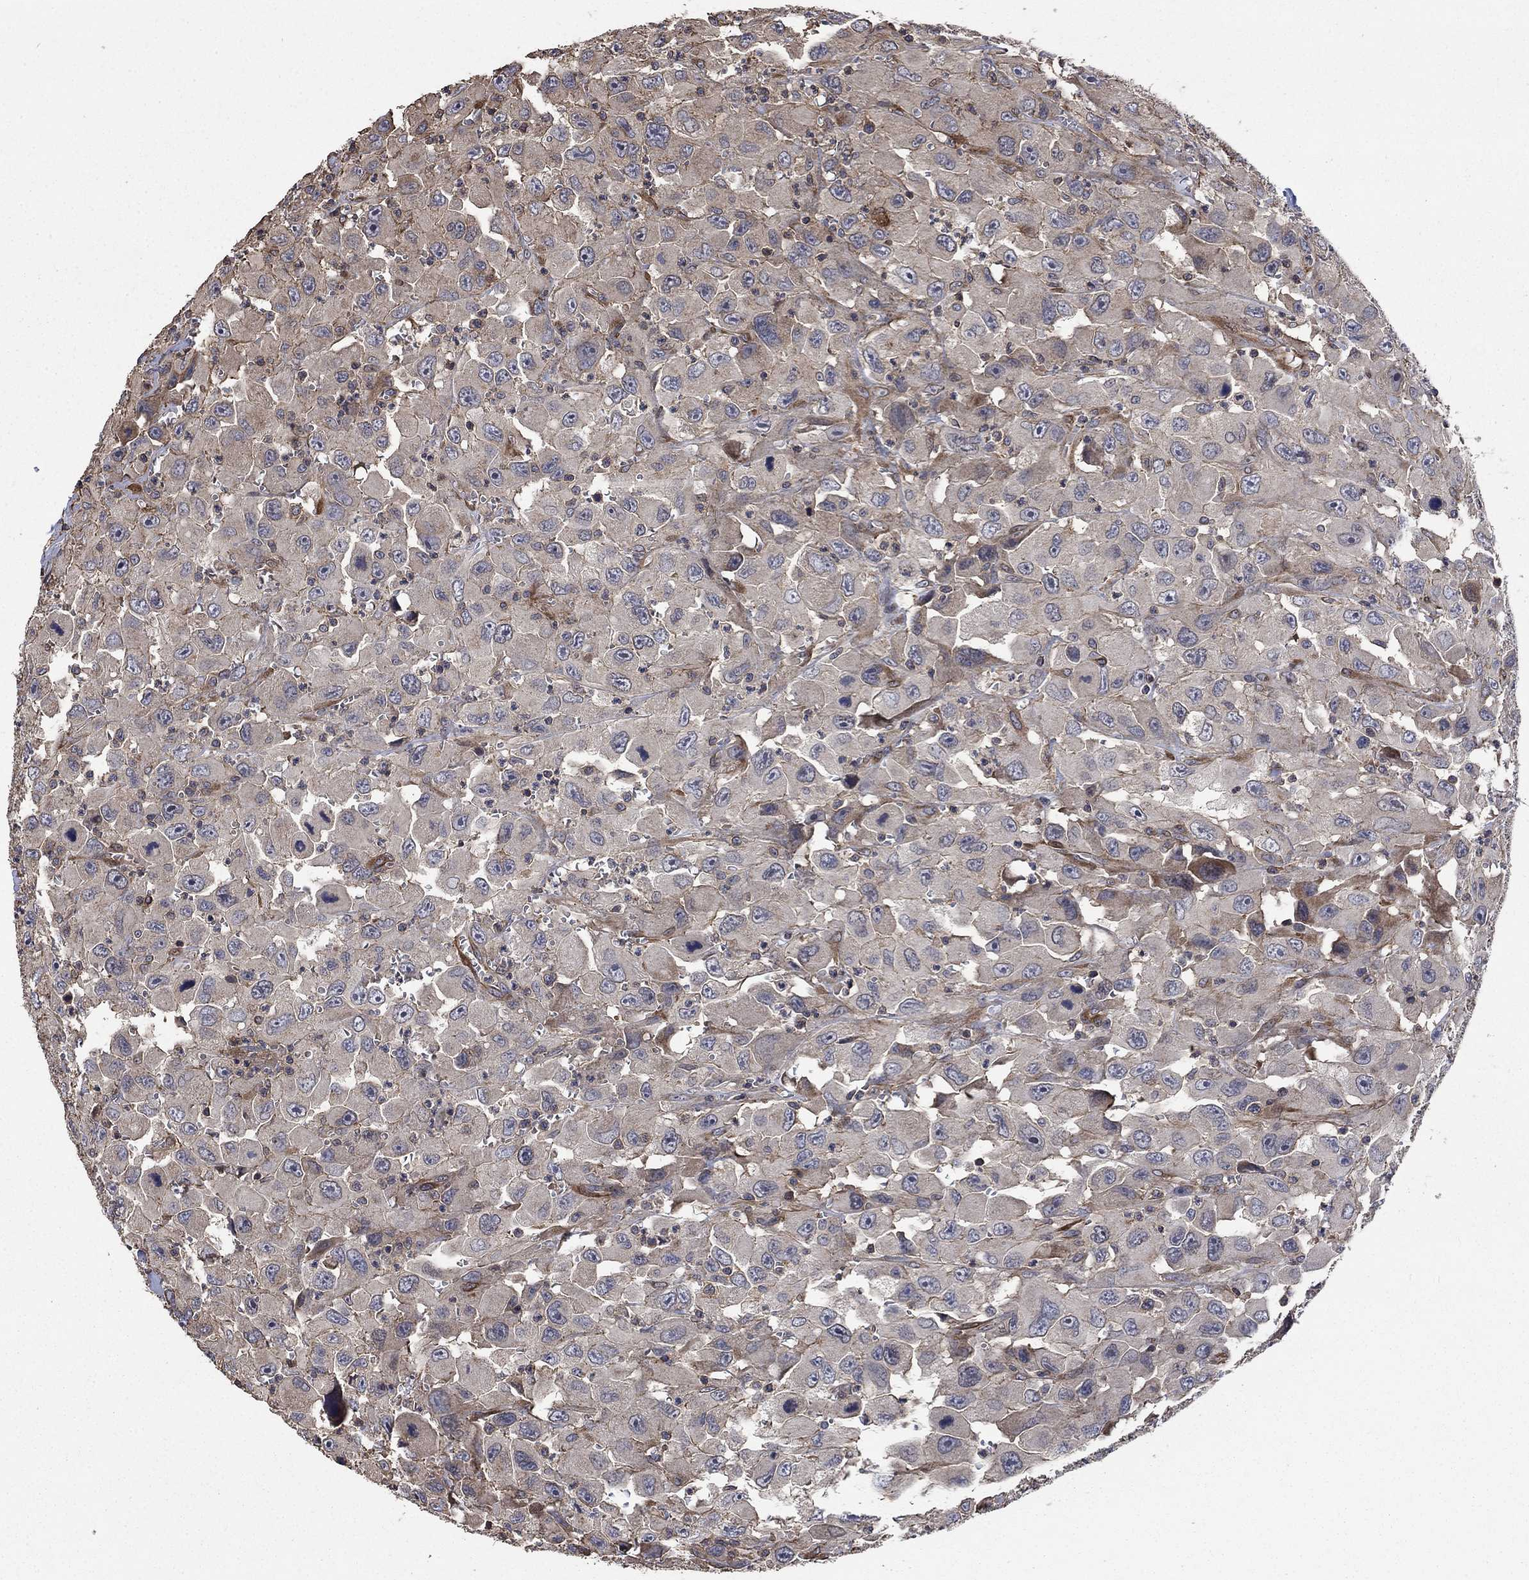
{"staining": {"intensity": "negative", "quantity": "none", "location": "none"}, "tissue": "head and neck cancer", "cell_type": "Tumor cells", "image_type": "cancer", "snomed": [{"axis": "morphology", "description": "Squamous cell carcinoma, NOS"}, {"axis": "morphology", "description": "Squamous cell carcinoma, metastatic, NOS"}, {"axis": "topography", "description": "Oral tissue"}, {"axis": "topography", "description": "Head-Neck"}], "caption": "Immunohistochemical staining of head and neck cancer (metastatic squamous cell carcinoma) exhibits no significant positivity in tumor cells.", "gene": "PDE3A", "patient": {"sex": "female", "age": 85}}